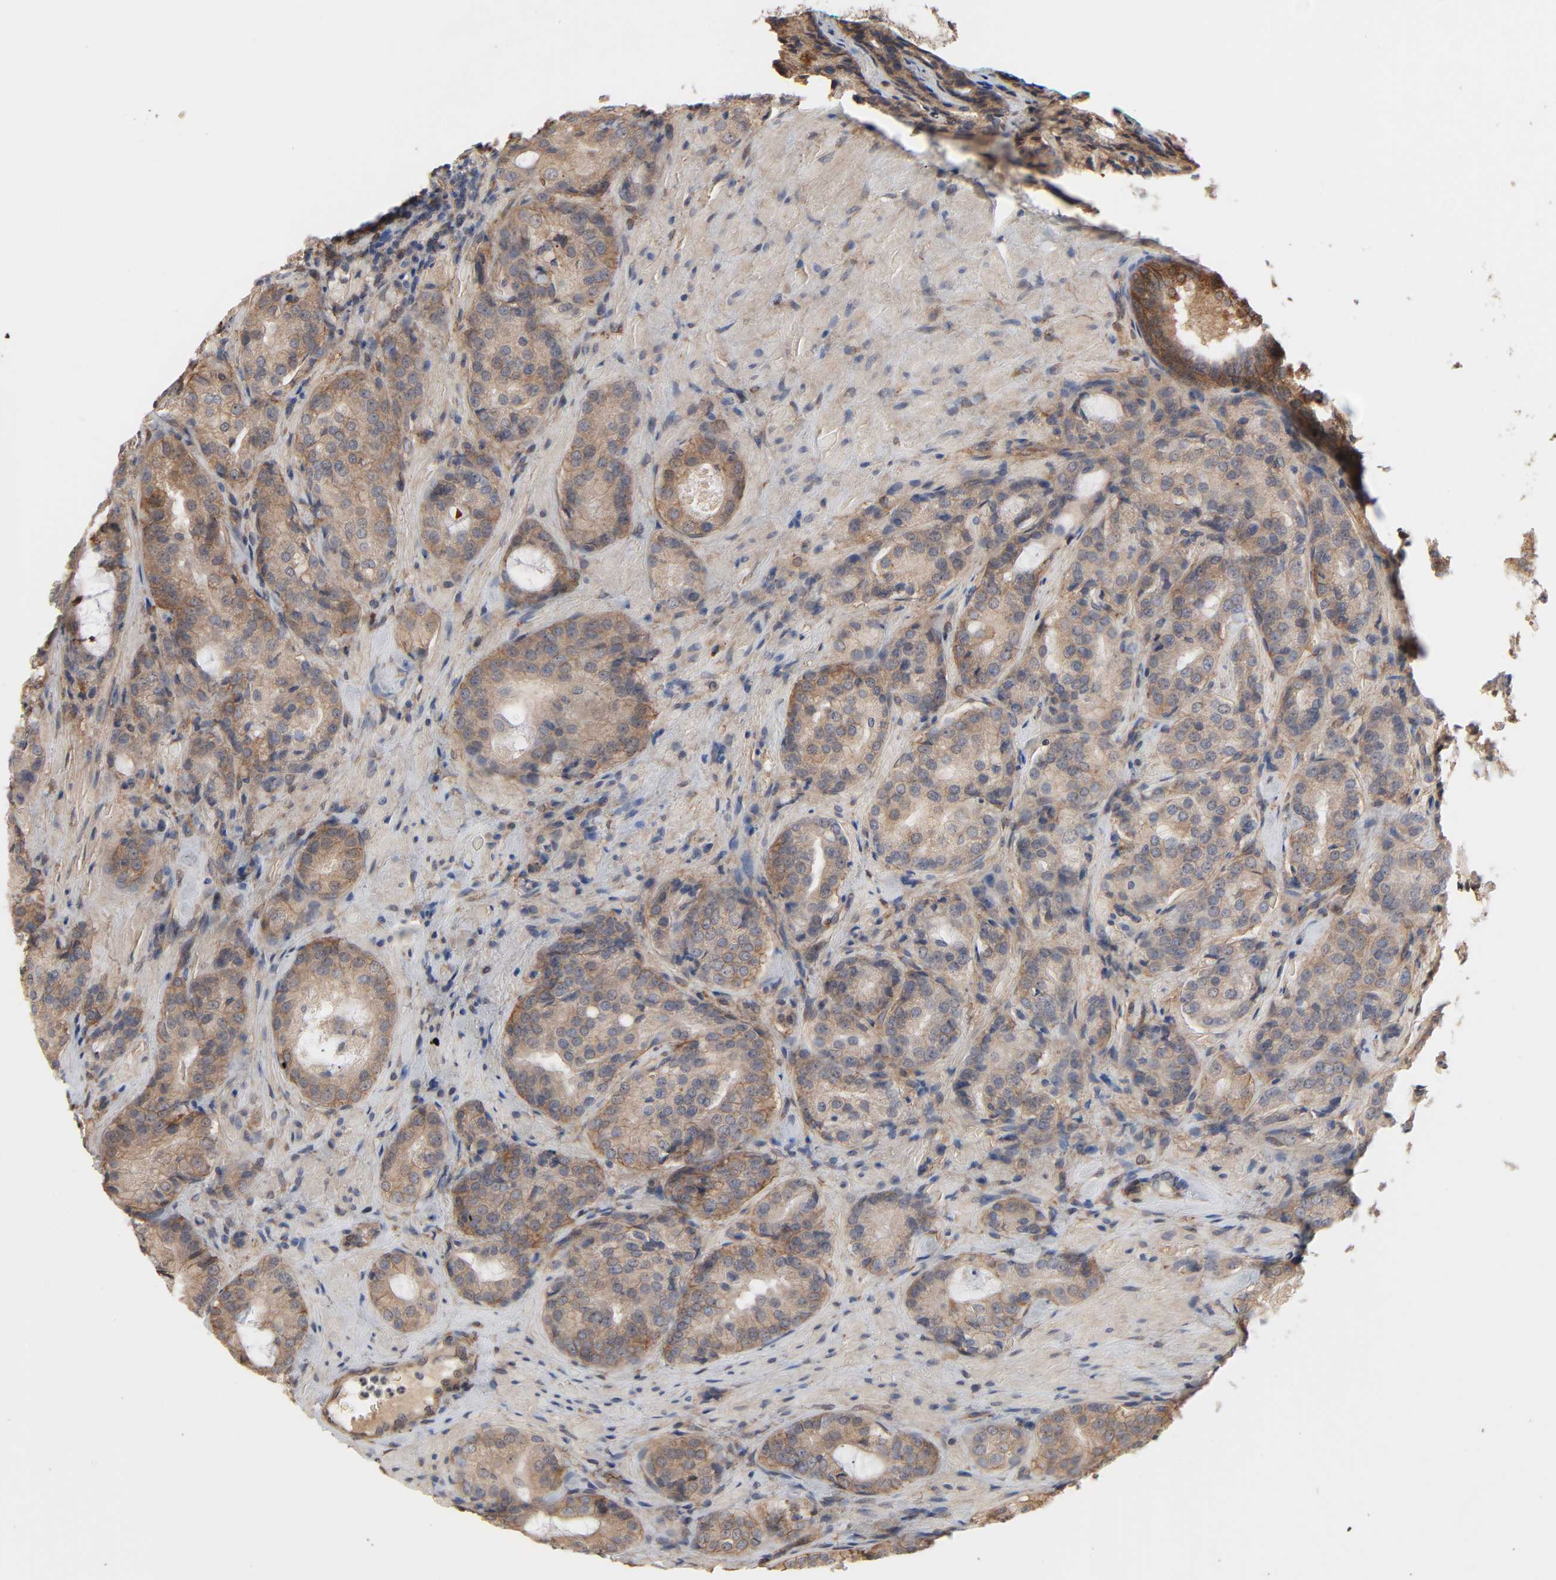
{"staining": {"intensity": "moderate", "quantity": ">75%", "location": "cytoplasmic/membranous"}, "tissue": "prostate cancer", "cell_type": "Tumor cells", "image_type": "cancer", "snomed": [{"axis": "morphology", "description": "Adenocarcinoma, High grade"}, {"axis": "topography", "description": "Prostate"}], "caption": "Human prostate cancer (high-grade adenocarcinoma) stained with a brown dye displays moderate cytoplasmic/membranous positive positivity in about >75% of tumor cells.", "gene": "NDRG2", "patient": {"sex": "male", "age": 72}}